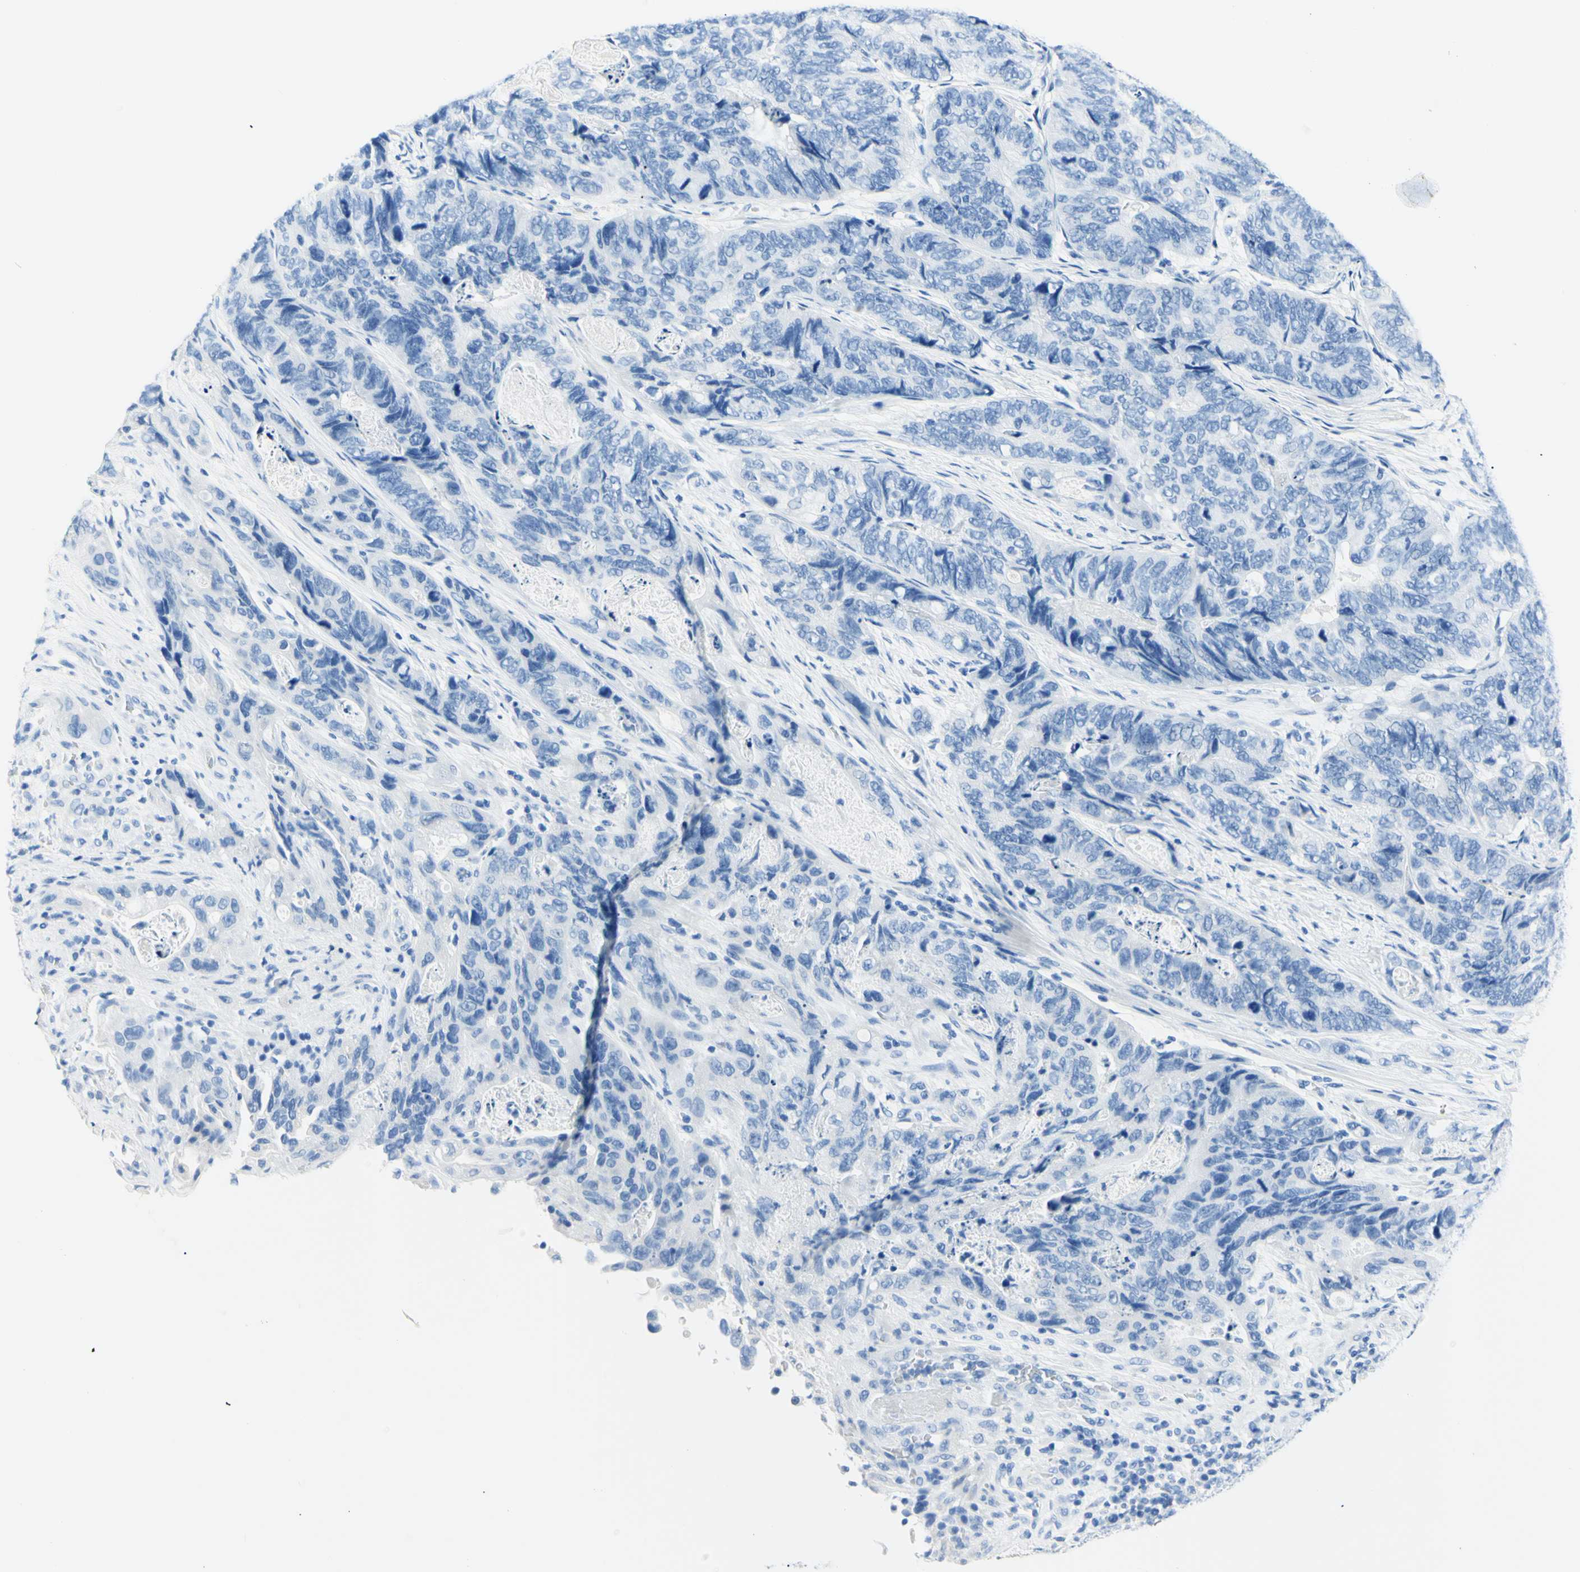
{"staining": {"intensity": "negative", "quantity": "none", "location": "none"}, "tissue": "stomach cancer", "cell_type": "Tumor cells", "image_type": "cancer", "snomed": [{"axis": "morphology", "description": "Adenocarcinoma, NOS"}, {"axis": "topography", "description": "Stomach"}], "caption": "This is an IHC micrograph of stomach cancer (adenocarcinoma). There is no expression in tumor cells.", "gene": "MYH2", "patient": {"sex": "female", "age": 89}}